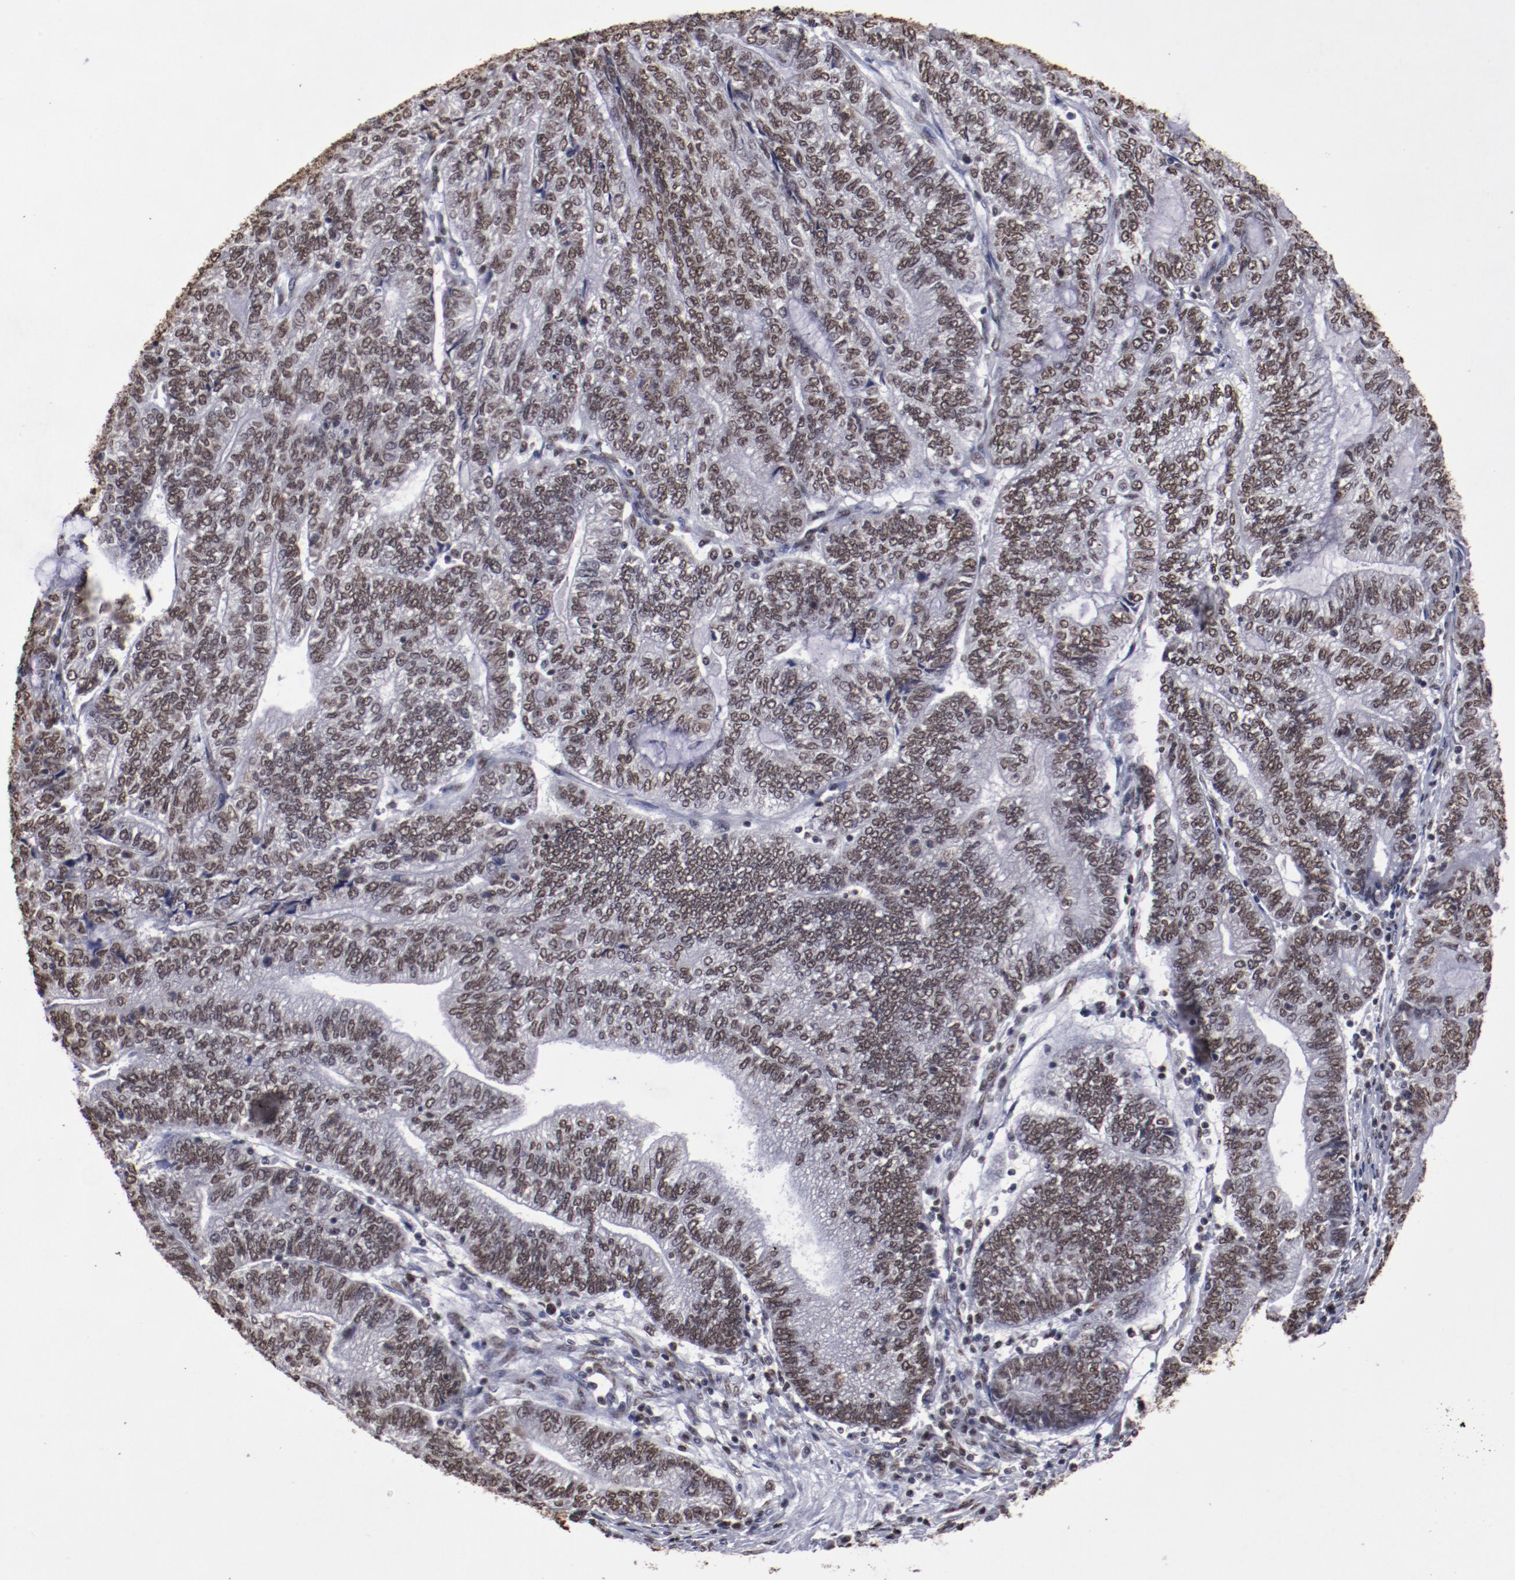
{"staining": {"intensity": "strong", "quantity": ">75%", "location": "nuclear"}, "tissue": "endometrial cancer", "cell_type": "Tumor cells", "image_type": "cancer", "snomed": [{"axis": "morphology", "description": "Adenocarcinoma, NOS"}, {"axis": "topography", "description": "Uterus"}, {"axis": "topography", "description": "Endometrium"}], "caption": "A high amount of strong nuclear positivity is identified in approximately >75% of tumor cells in endometrial cancer tissue.", "gene": "HNRNPA2B1", "patient": {"sex": "female", "age": 70}}